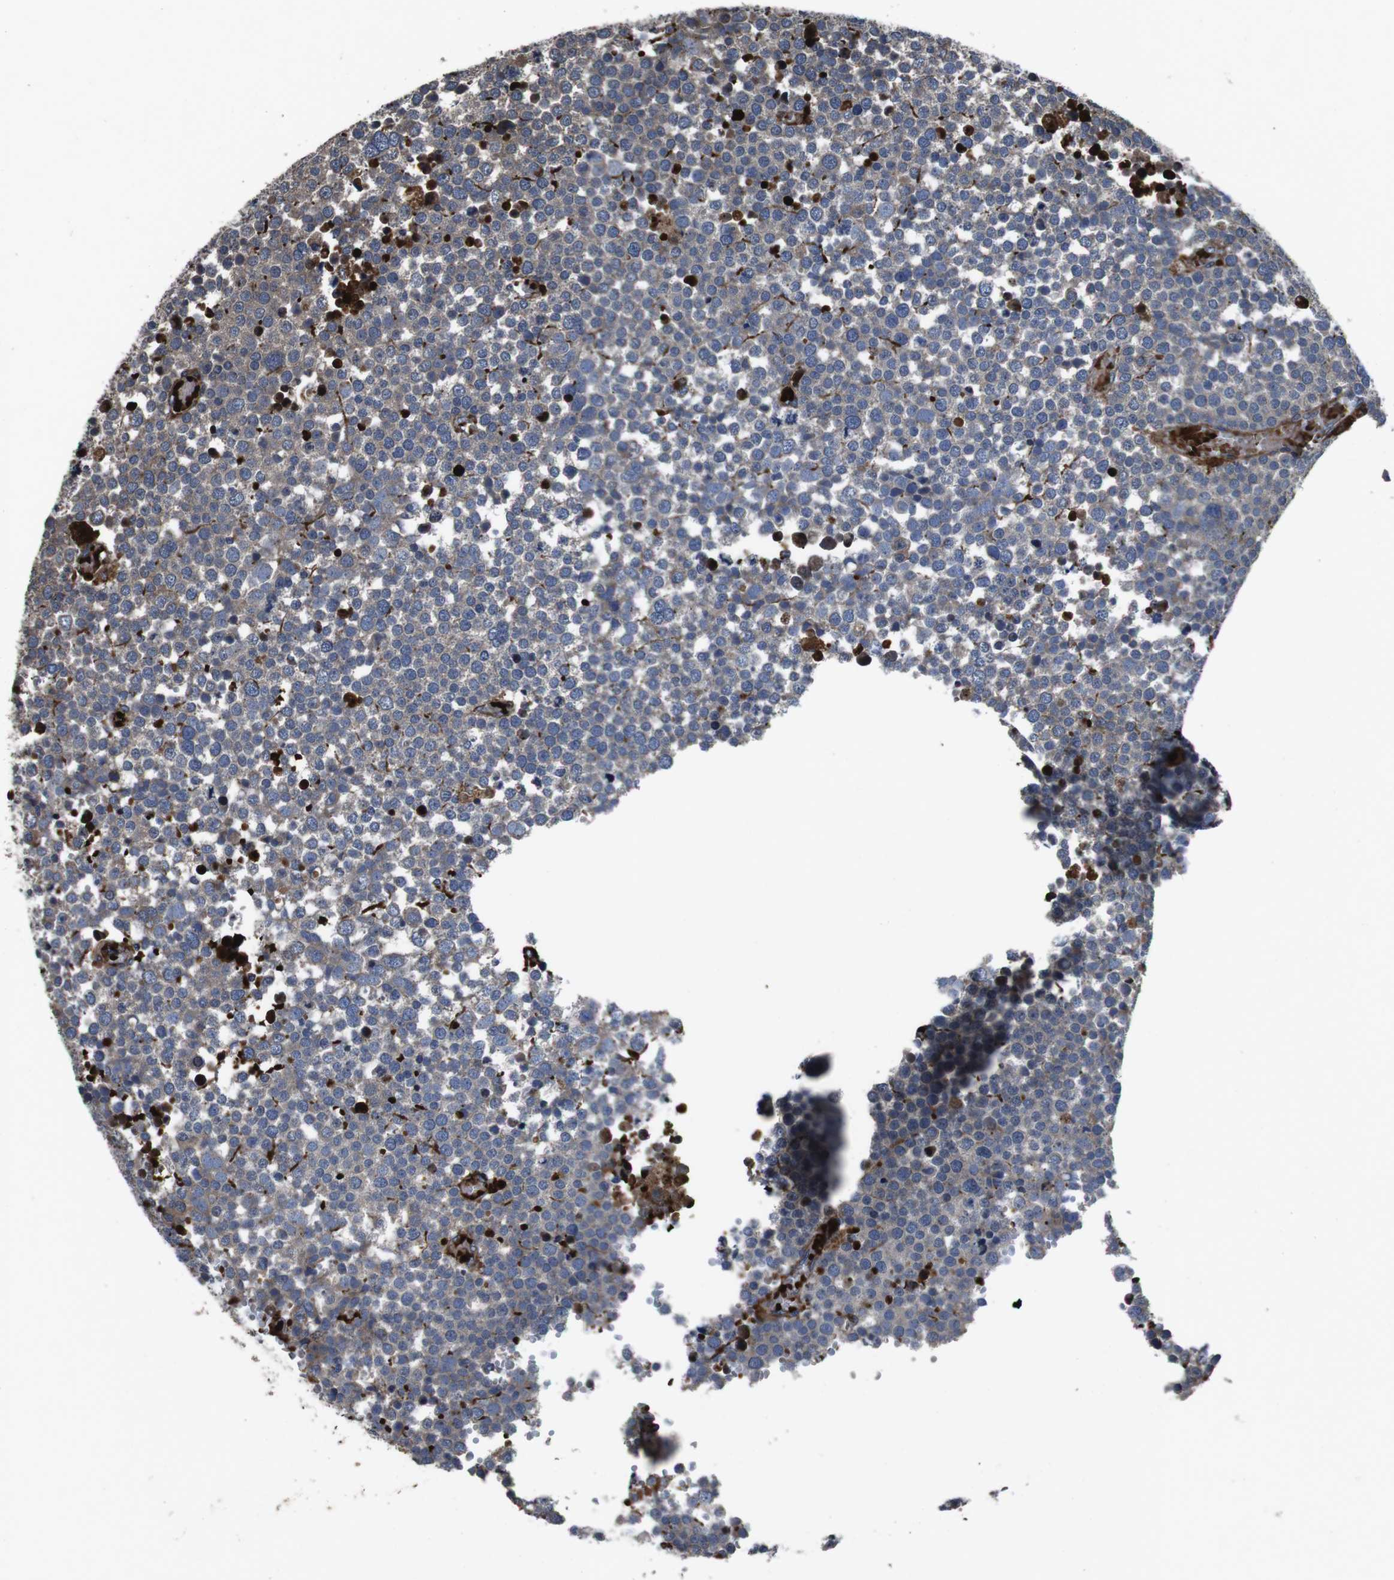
{"staining": {"intensity": "moderate", "quantity": "25%-75%", "location": "cytoplasmic/membranous"}, "tissue": "testis cancer", "cell_type": "Tumor cells", "image_type": "cancer", "snomed": [{"axis": "morphology", "description": "Seminoma, NOS"}, {"axis": "topography", "description": "Testis"}], "caption": "Testis cancer (seminoma) stained with immunohistochemistry (IHC) demonstrates moderate cytoplasmic/membranous expression in approximately 25%-75% of tumor cells.", "gene": "SMYD3", "patient": {"sex": "male", "age": 71}}